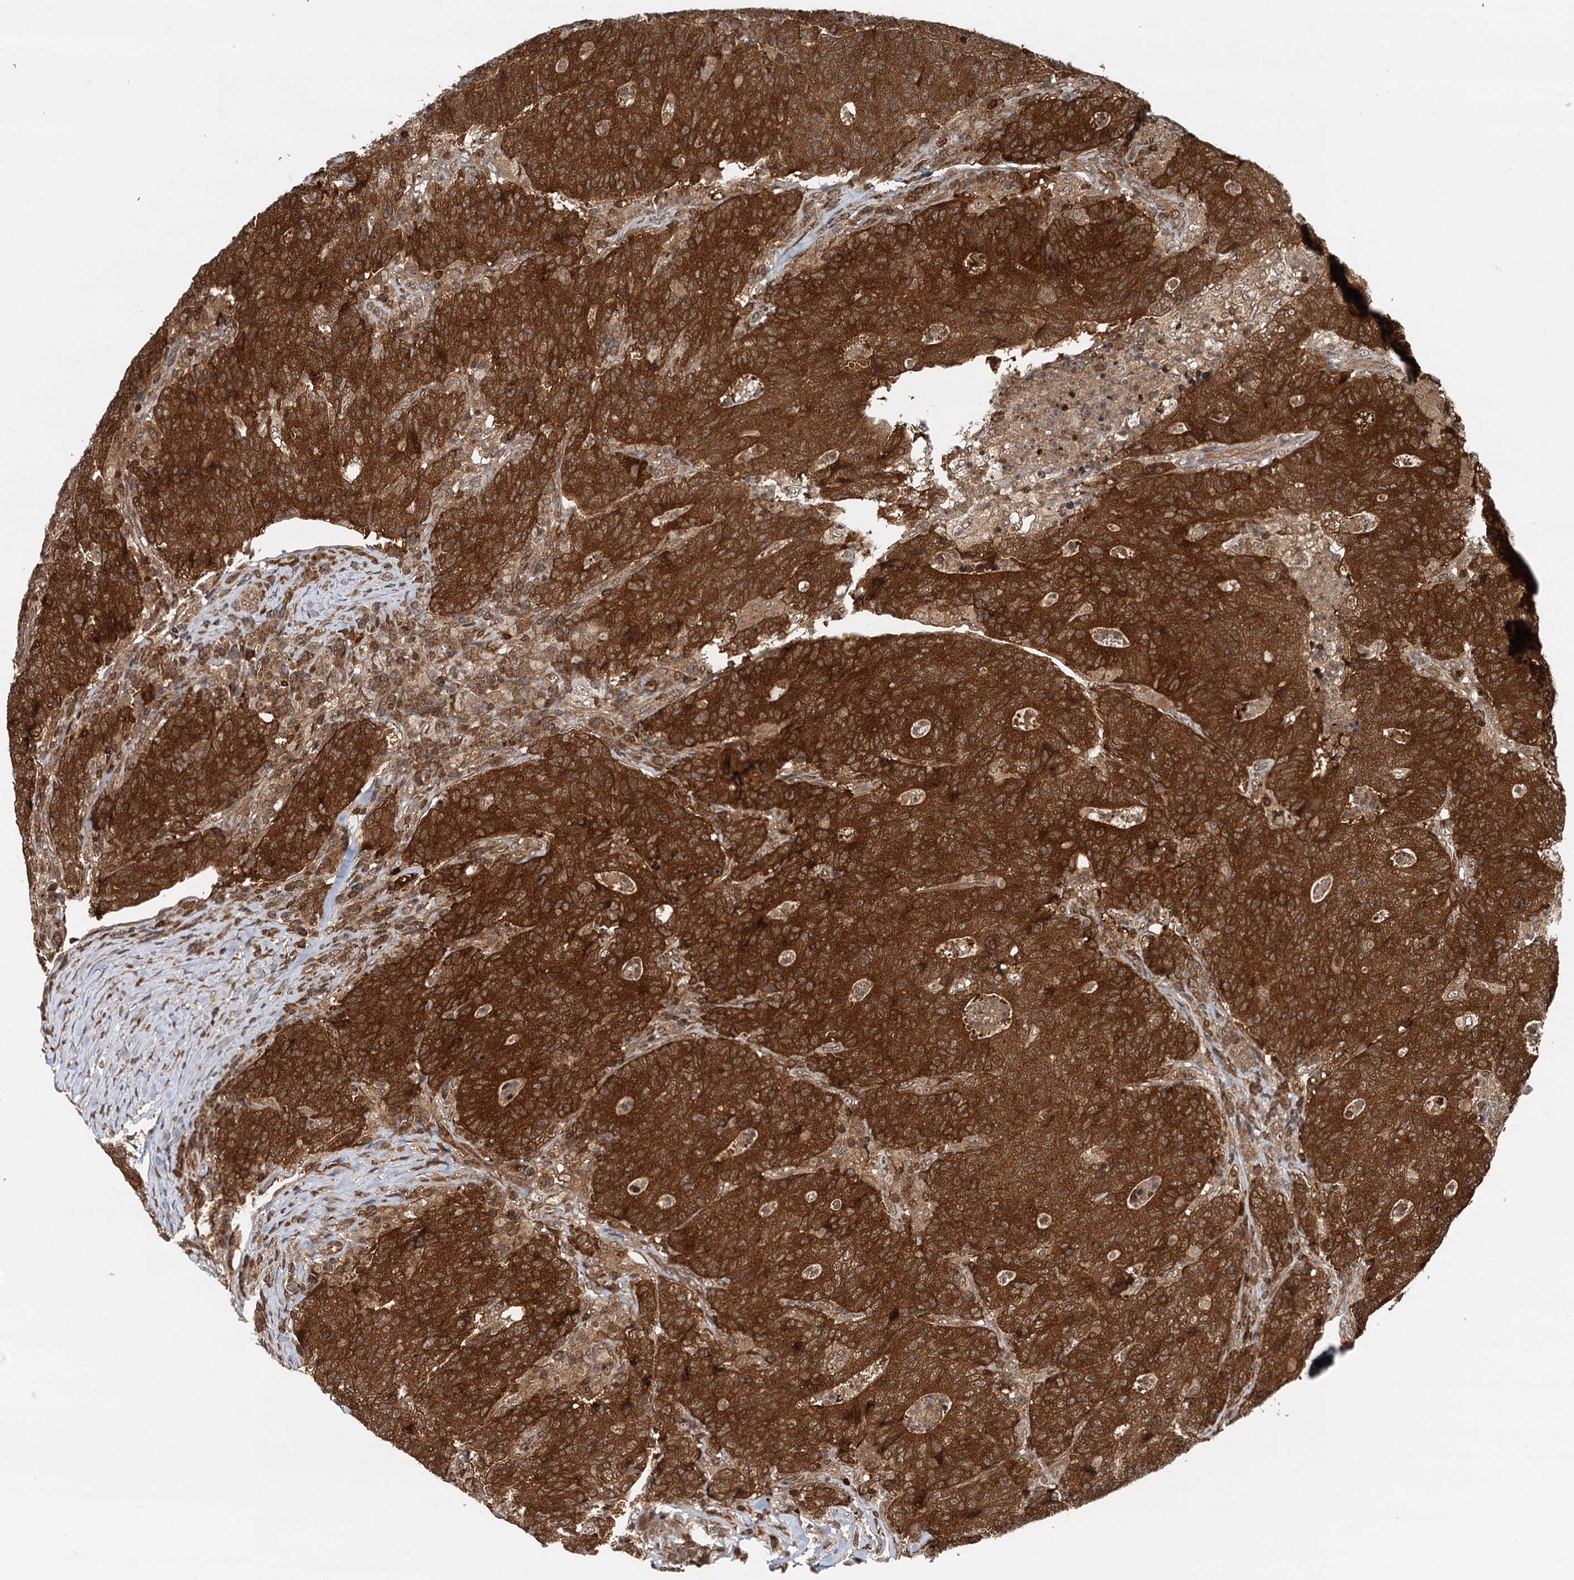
{"staining": {"intensity": "strong", "quantity": ">75%", "location": "cytoplasmic/membranous"}, "tissue": "colorectal cancer", "cell_type": "Tumor cells", "image_type": "cancer", "snomed": [{"axis": "morphology", "description": "Adenocarcinoma, NOS"}, {"axis": "topography", "description": "Colon"}], "caption": "Approximately >75% of tumor cells in human colorectal adenocarcinoma display strong cytoplasmic/membranous protein expression as visualized by brown immunohistochemical staining.", "gene": "STUB1", "patient": {"sex": "female", "age": 75}}